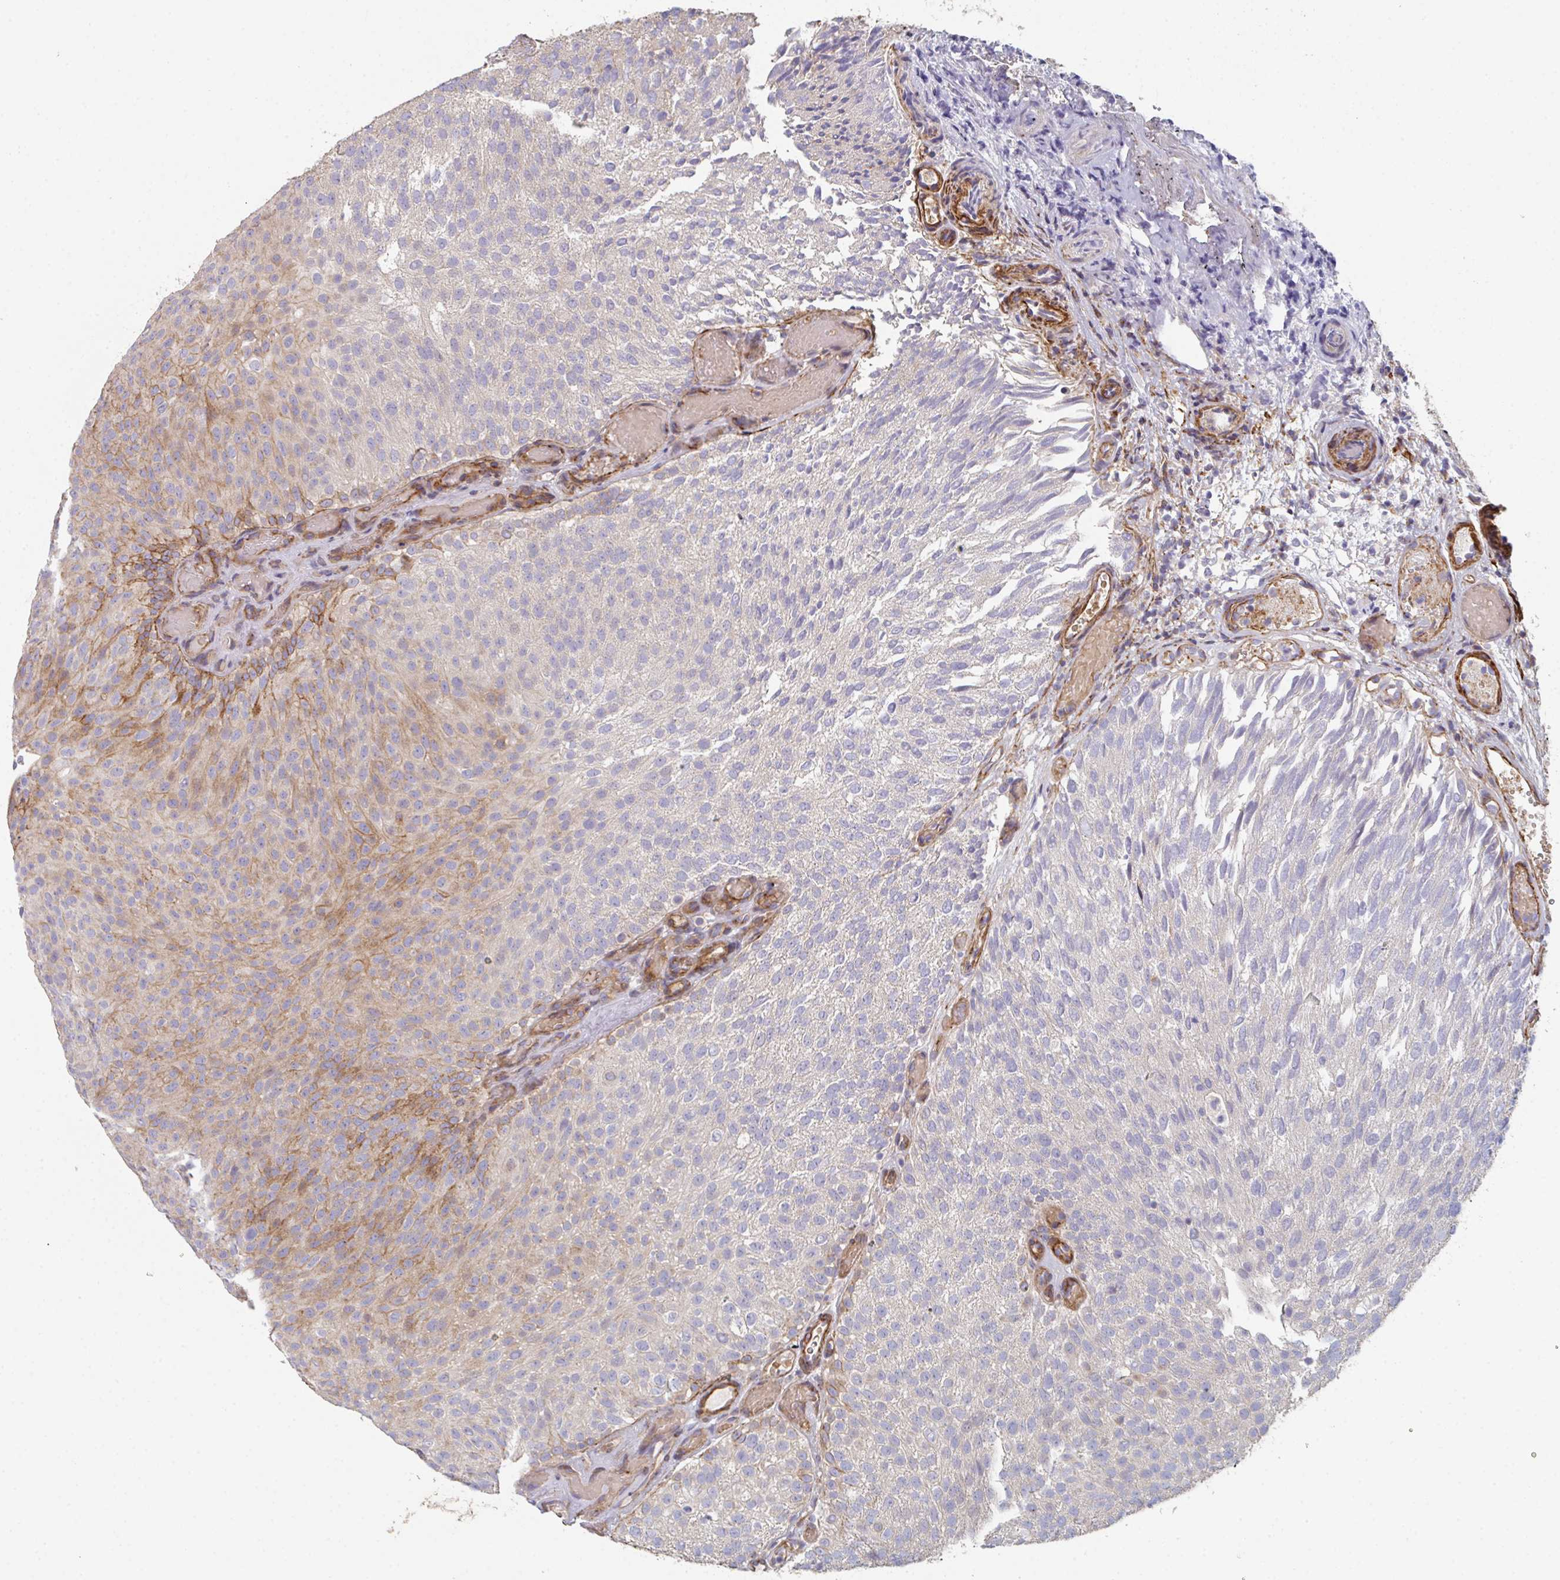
{"staining": {"intensity": "moderate", "quantity": "<25%", "location": "cytoplasmic/membranous"}, "tissue": "urothelial cancer", "cell_type": "Tumor cells", "image_type": "cancer", "snomed": [{"axis": "morphology", "description": "Urothelial carcinoma, Low grade"}, {"axis": "topography", "description": "Urinary bladder"}], "caption": "Human urothelial cancer stained for a protein (brown) reveals moderate cytoplasmic/membranous positive expression in about <25% of tumor cells.", "gene": "FZD2", "patient": {"sex": "male", "age": 78}}